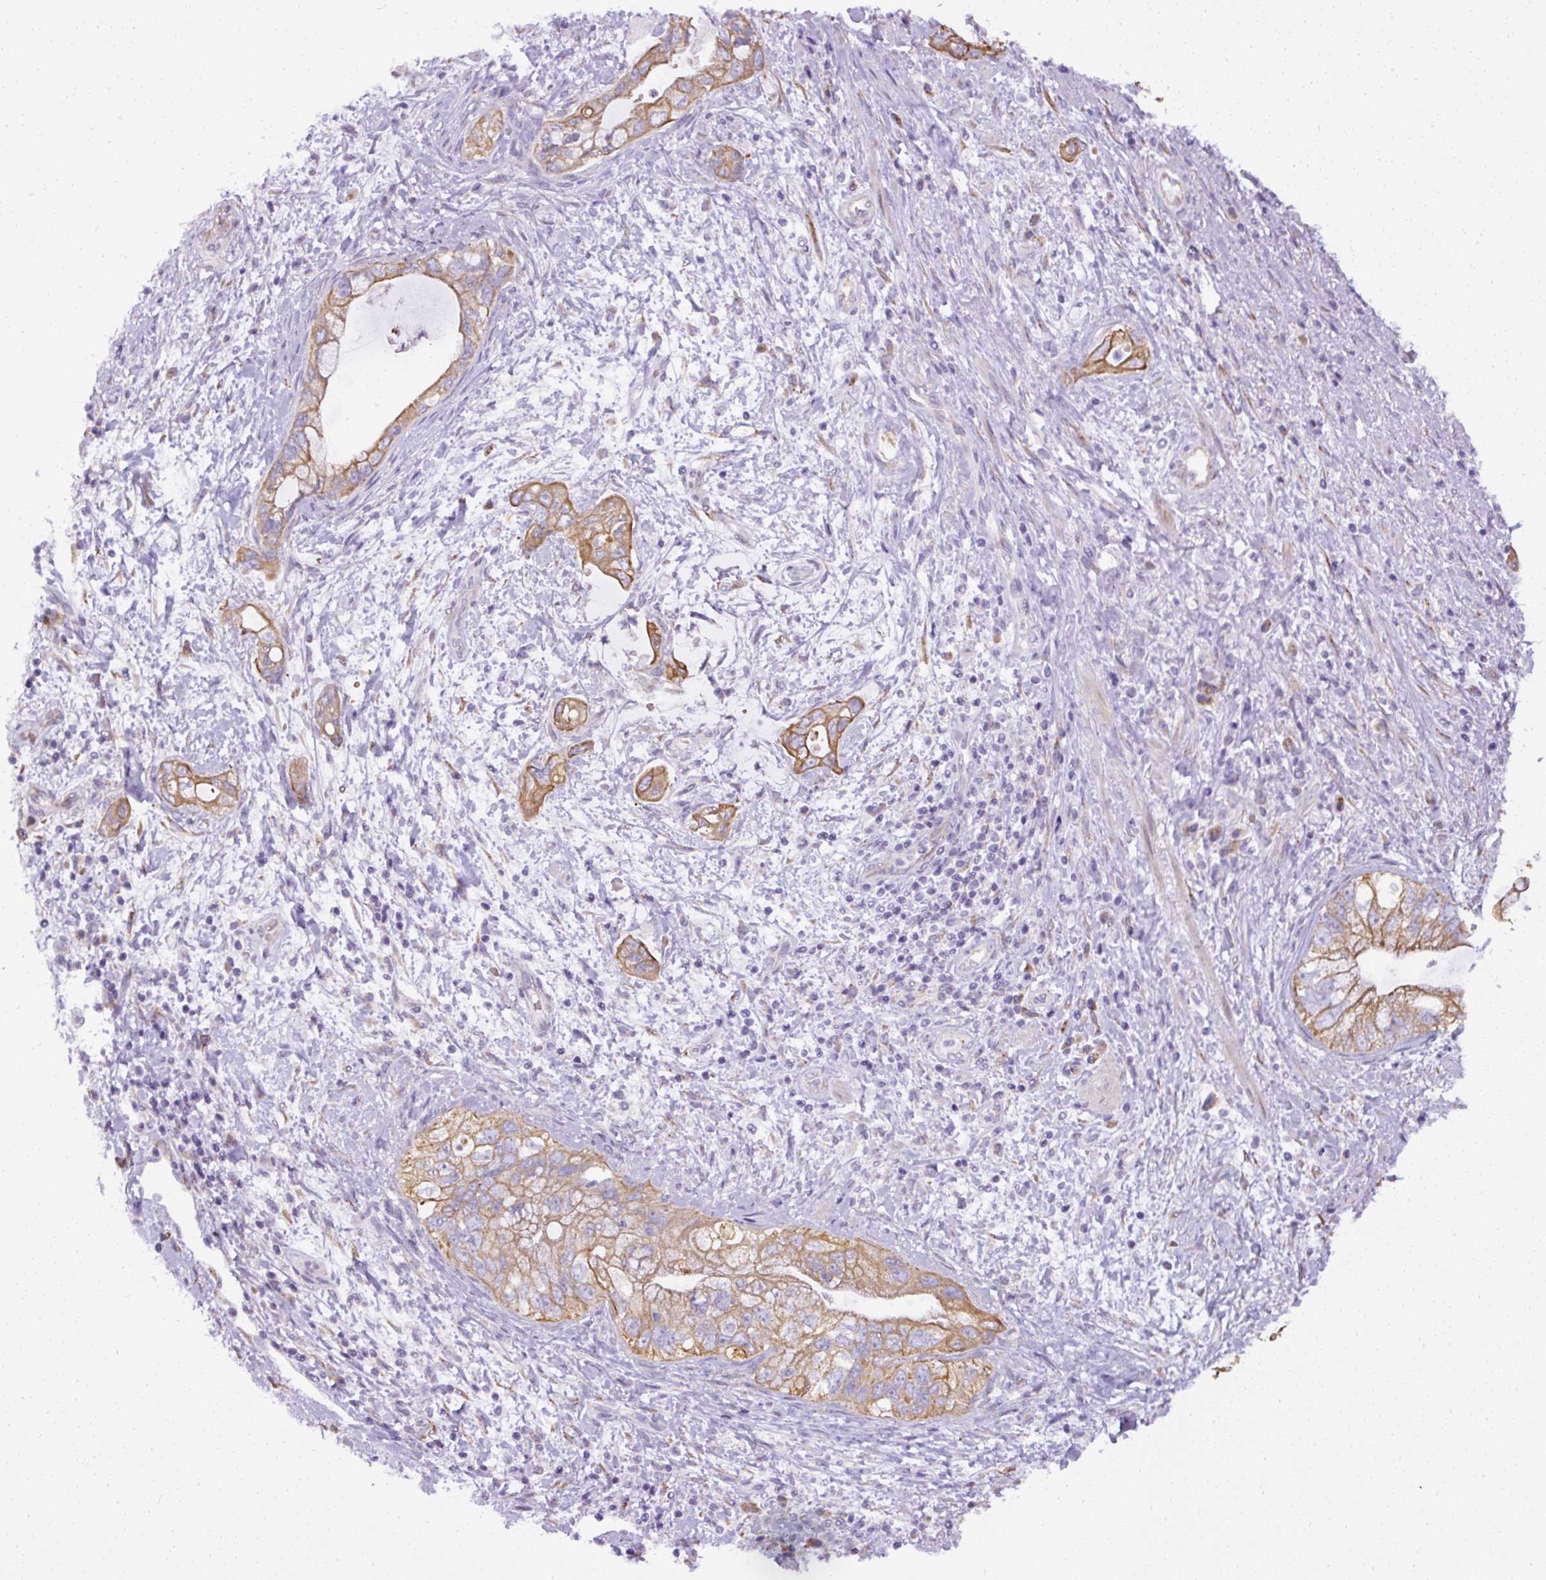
{"staining": {"intensity": "moderate", "quantity": "25%-75%", "location": "cytoplasmic/membranous"}, "tissue": "pancreatic cancer", "cell_type": "Tumor cells", "image_type": "cancer", "snomed": [{"axis": "morphology", "description": "Adenocarcinoma, NOS"}, {"axis": "topography", "description": "Pancreas"}], "caption": "Human adenocarcinoma (pancreatic) stained for a protein (brown) demonstrates moderate cytoplasmic/membranous positive expression in about 25%-75% of tumor cells.", "gene": "FAM149A", "patient": {"sex": "female", "age": 73}}